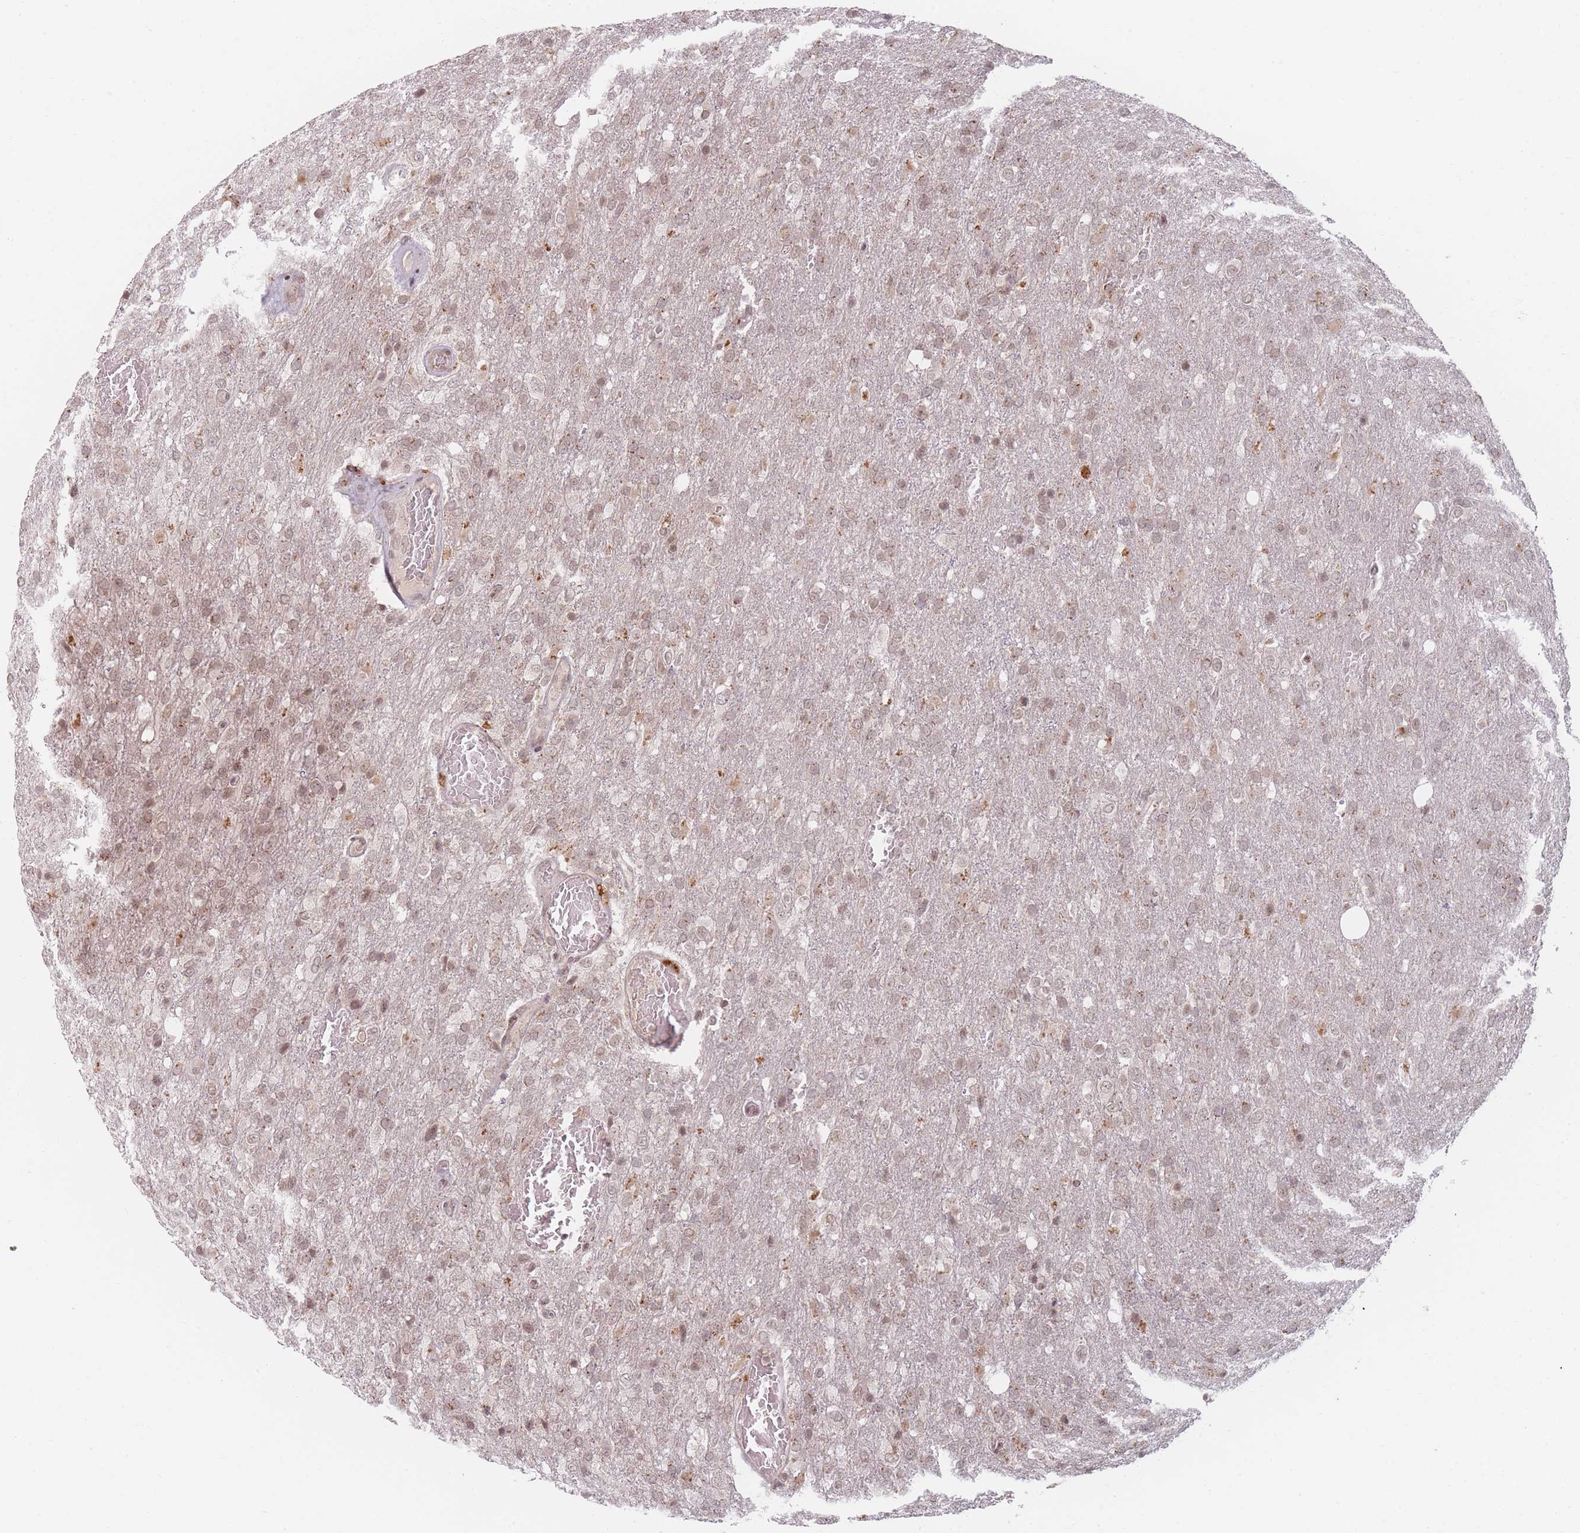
{"staining": {"intensity": "weak", "quantity": ">75%", "location": "nuclear"}, "tissue": "glioma", "cell_type": "Tumor cells", "image_type": "cancer", "snomed": [{"axis": "morphology", "description": "Glioma, malignant, High grade"}, {"axis": "topography", "description": "Brain"}], "caption": "Immunohistochemistry histopathology image of human high-grade glioma (malignant) stained for a protein (brown), which exhibits low levels of weak nuclear staining in approximately >75% of tumor cells.", "gene": "SPATA45", "patient": {"sex": "female", "age": 74}}